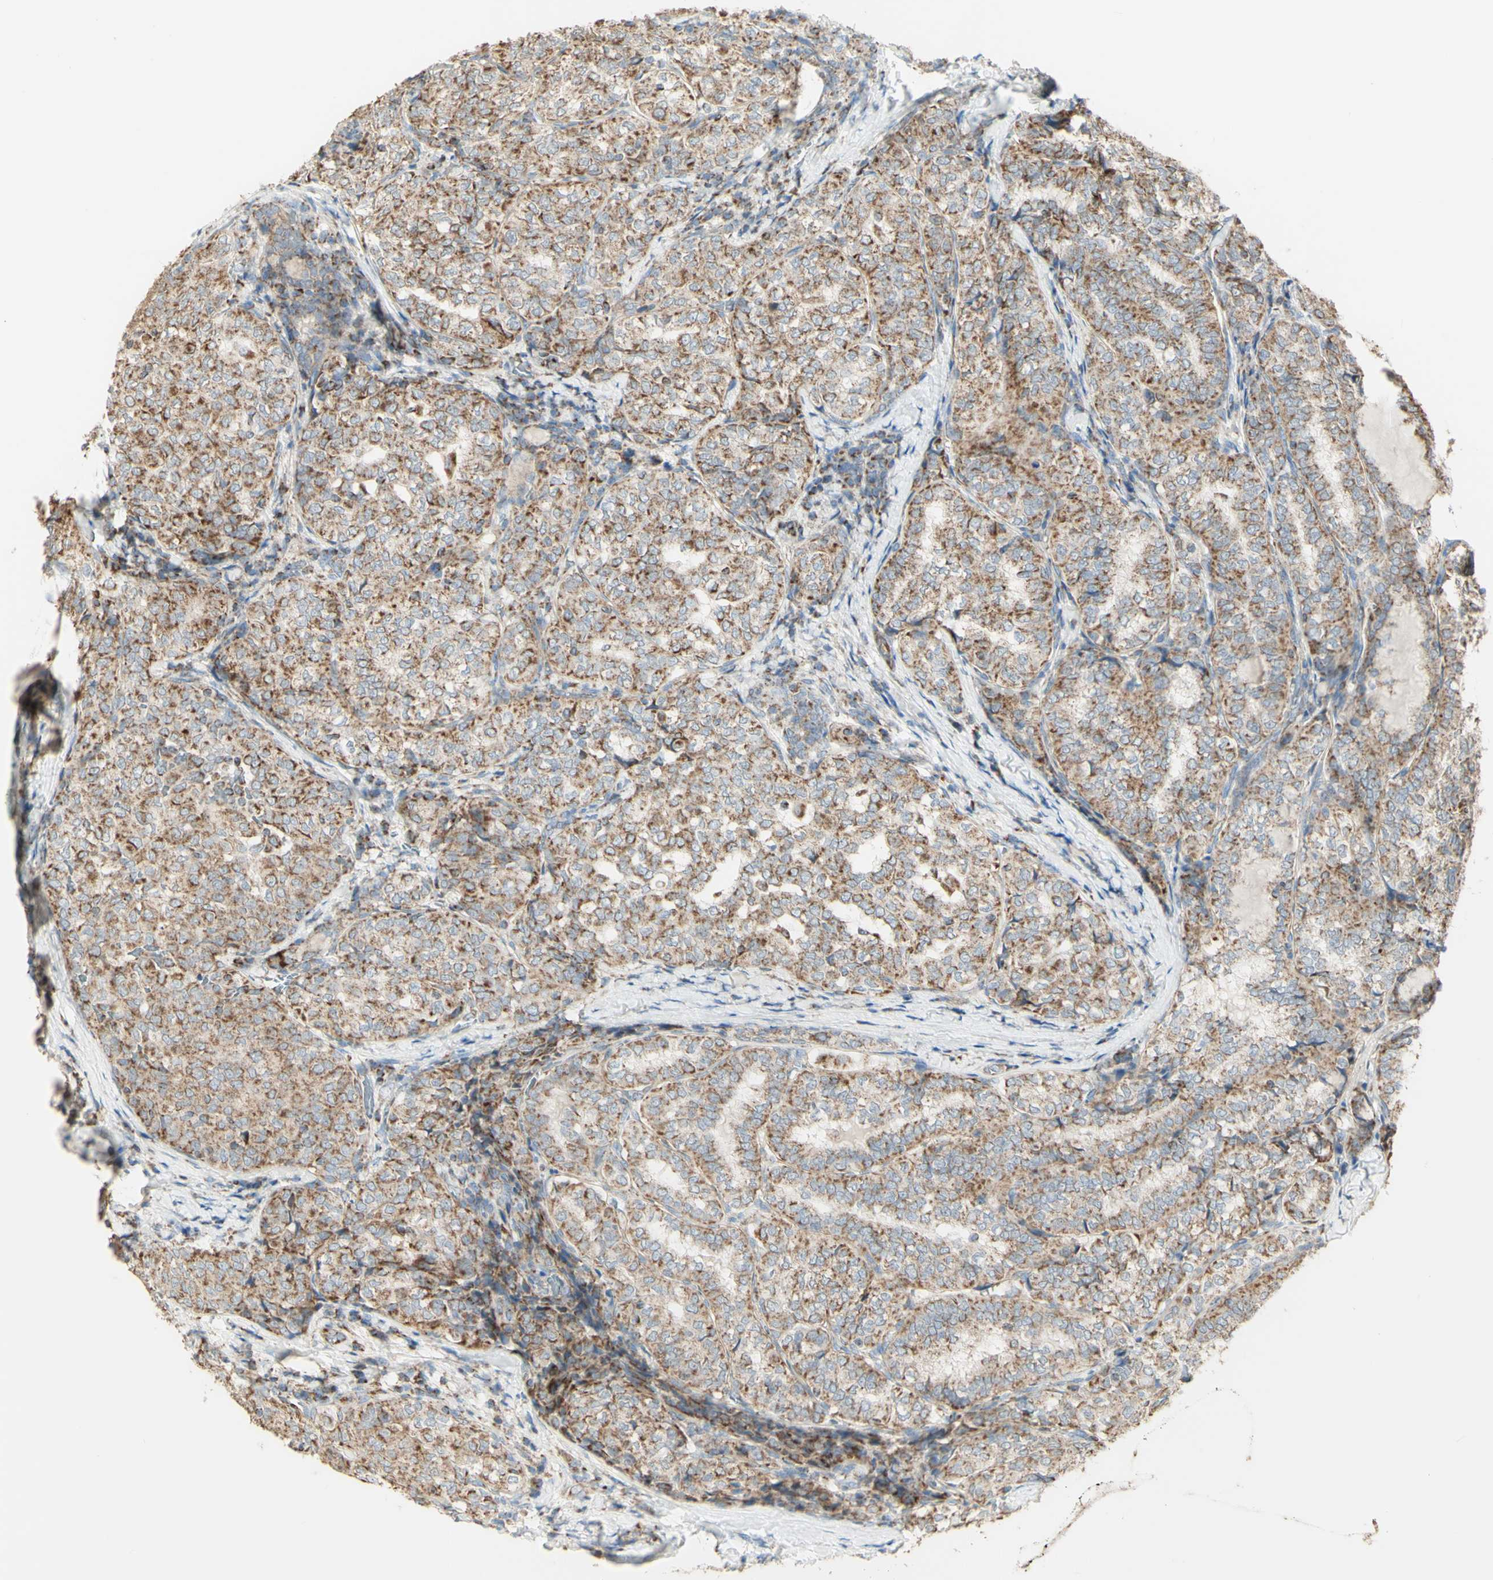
{"staining": {"intensity": "moderate", "quantity": ">75%", "location": "cytoplasmic/membranous"}, "tissue": "thyroid cancer", "cell_type": "Tumor cells", "image_type": "cancer", "snomed": [{"axis": "morphology", "description": "Normal tissue, NOS"}, {"axis": "morphology", "description": "Papillary adenocarcinoma, NOS"}, {"axis": "topography", "description": "Thyroid gland"}], "caption": "This is a photomicrograph of IHC staining of thyroid cancer (papillary adenocarcinoma), which shows moderate staining in the cytoplasmic/membranous of tumor cells.", "gene": "LETM1", "patient": {"sex": "female", "age": 30}}